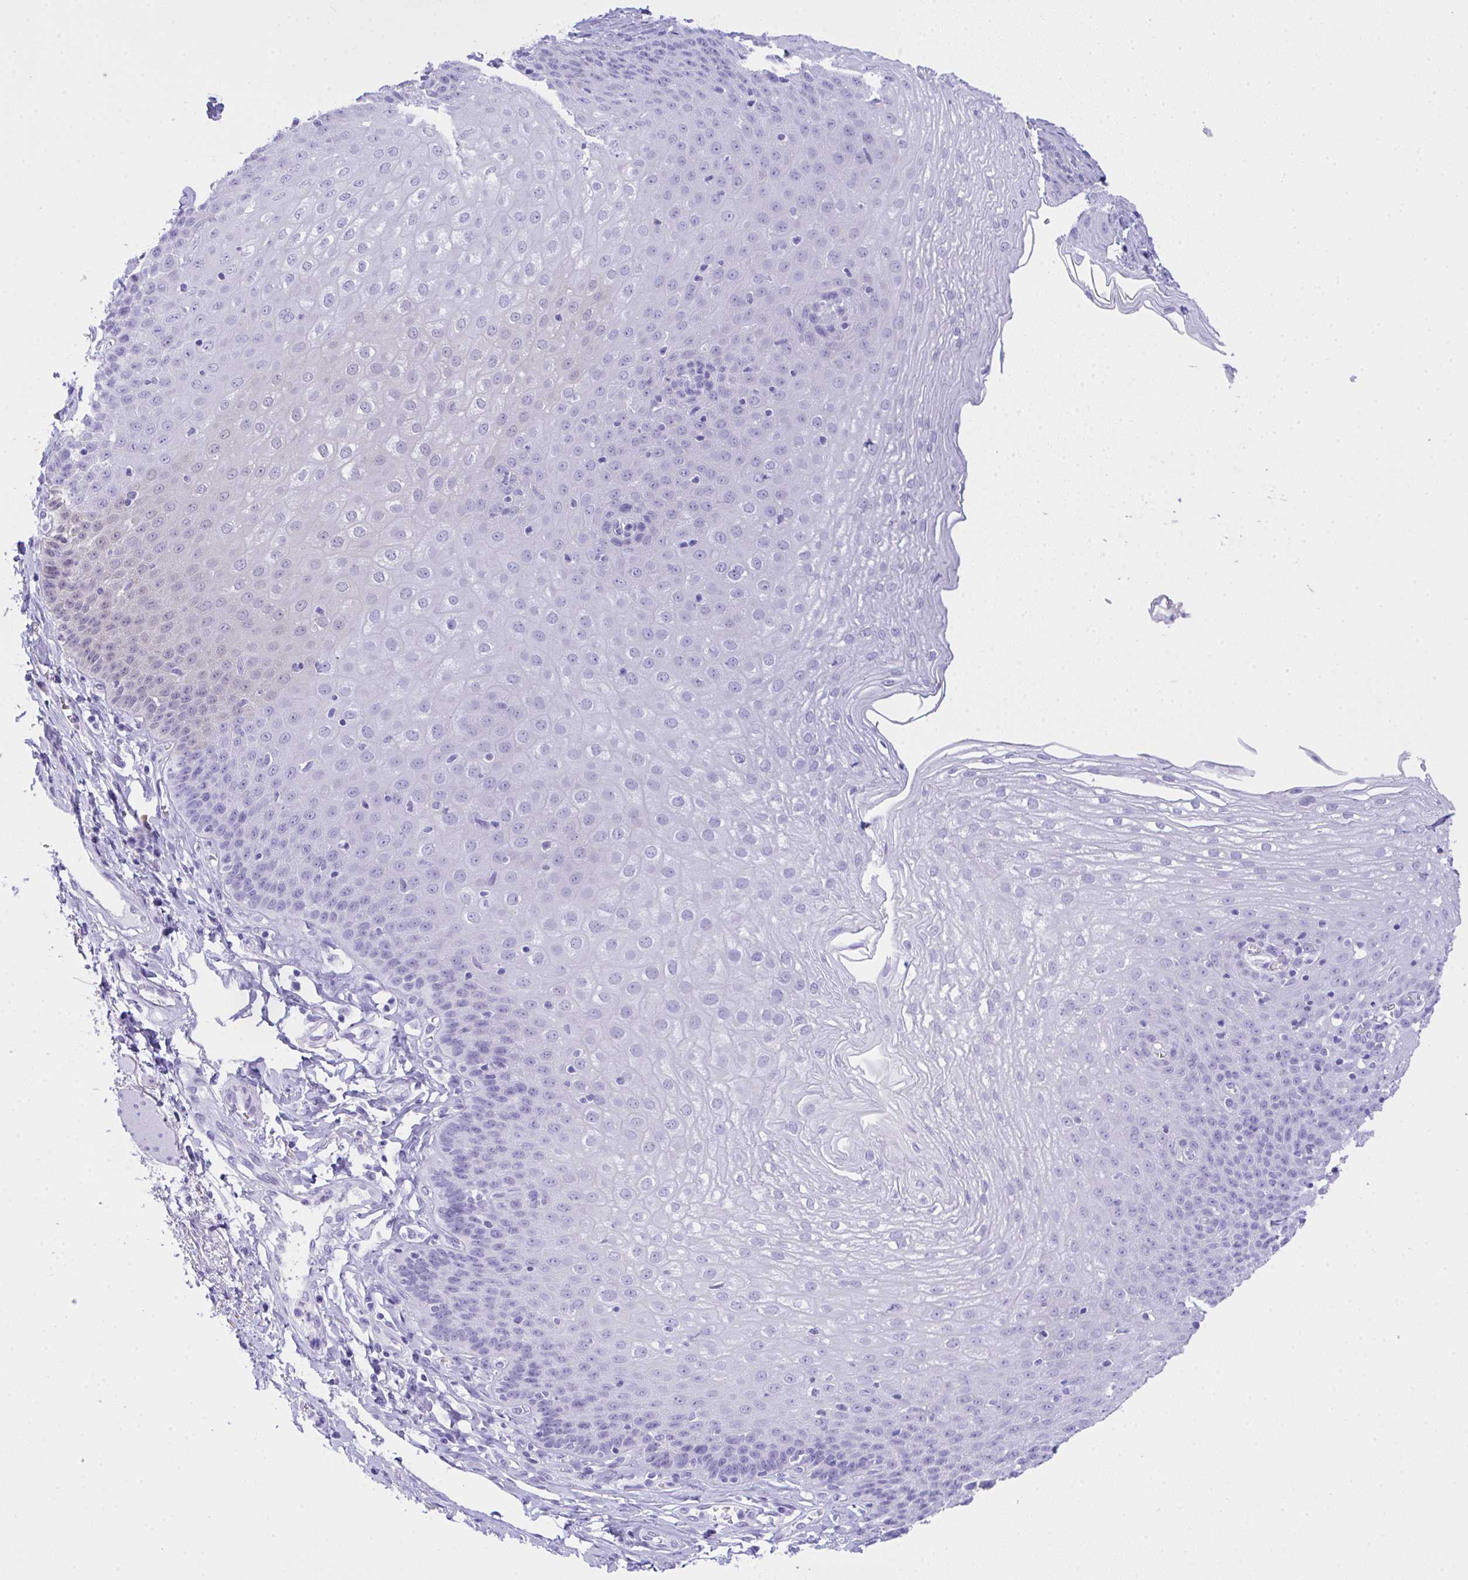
{"staining": {"intensity": "weak", "quantity": "<25%", "location": "cytoplasmic/membranous"}, "tissue": "esophagus", "cell_type": "Squamous epithelial cells", "image_type": "normal", "snomed": [{"axis": "morphology", "description": "Normal tissue, NOS"}, {"axis": "topography", "description": "Esophagus"}], "caption": "IHC photomicrograph of unremarkable esophagus stained for a protein (brown), which exhibits no positivity in squamous epithelial cells.", "gene": "AKR1D1", "patient": {"sex": "female", "age": 81}}